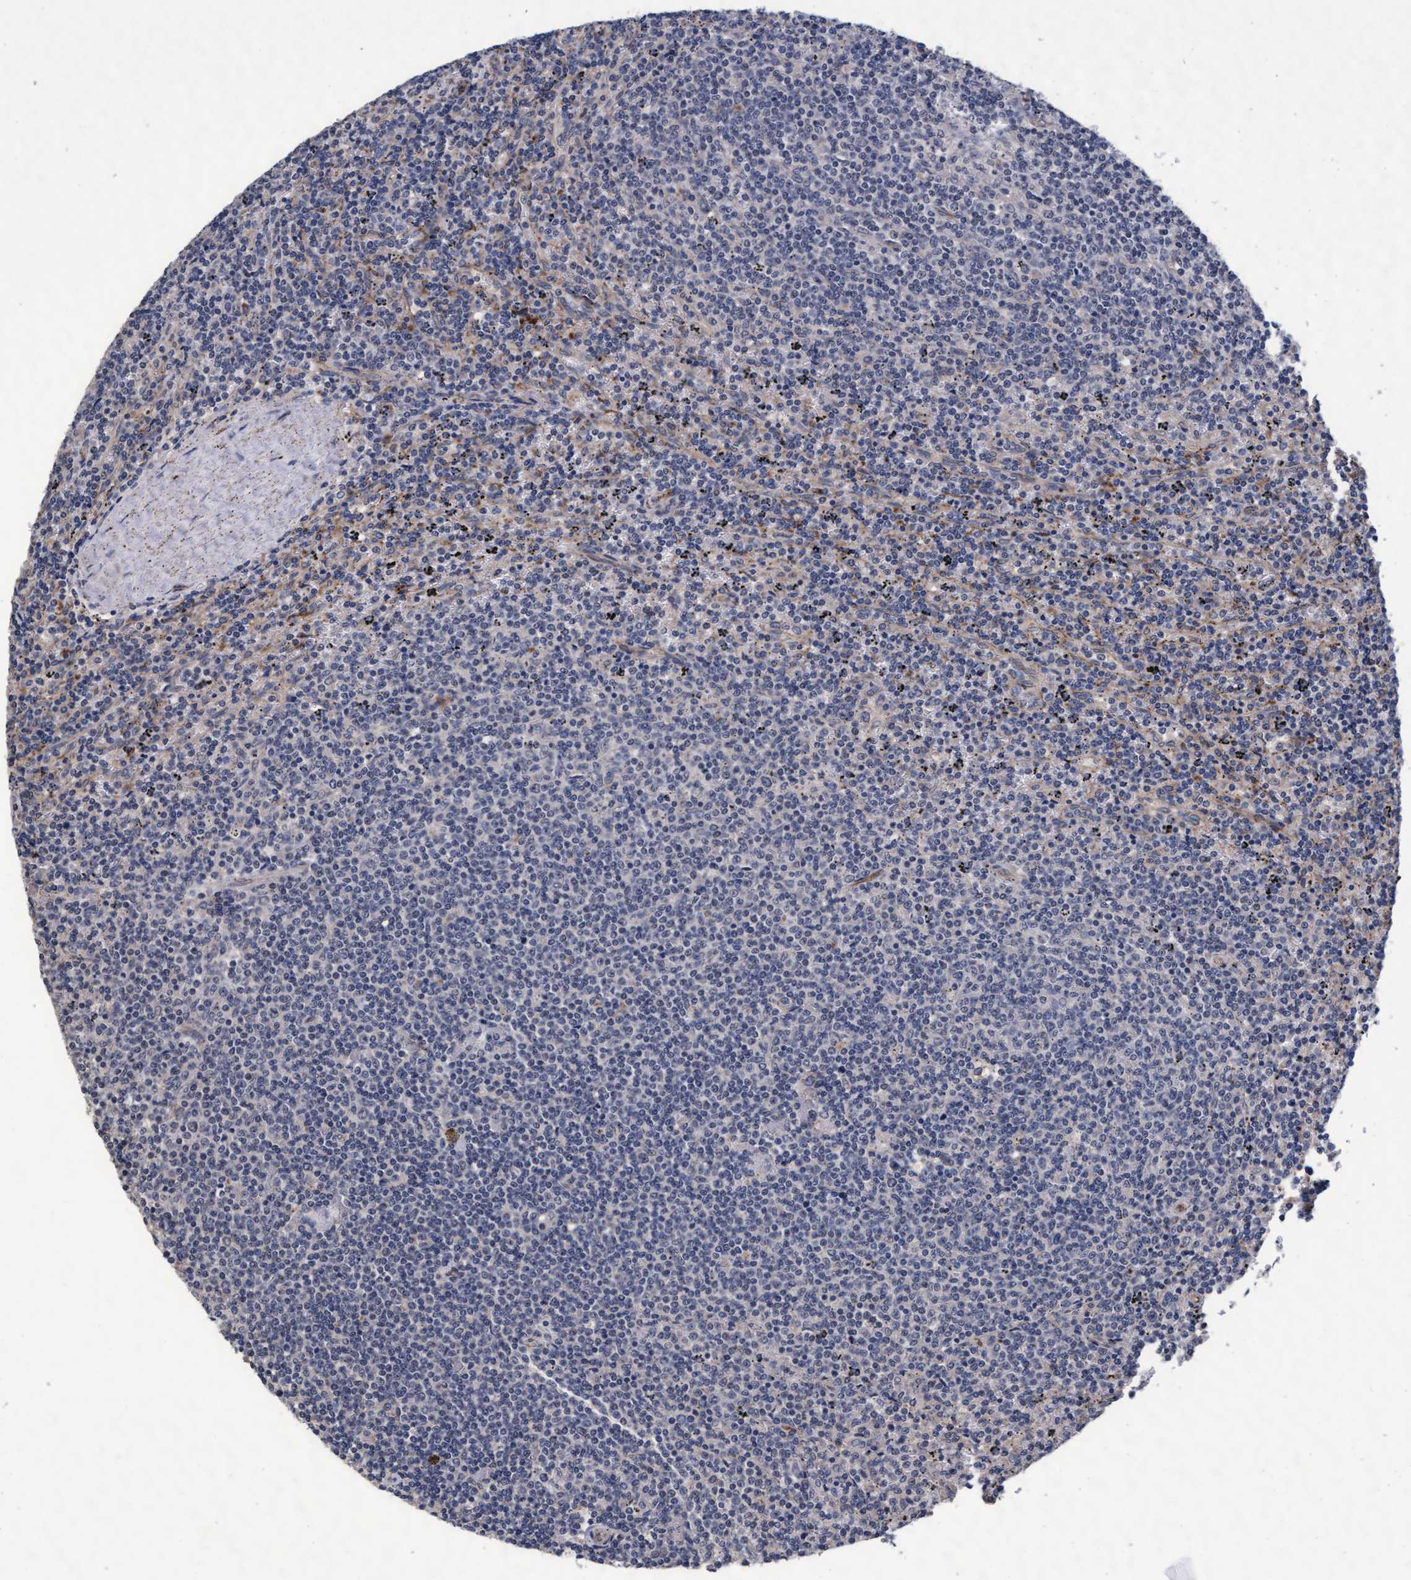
{"staining": {"intensity": "negative", "quantity": "none", "location": "none"}, "tissue": "lymphoma", "cell_type": "Tumor cells", "image_type": "cancer", "snomed": [{"axis": "morphology", "description": "Malignant lymphoma, non-Hodgkin's type, Low grade"}, {"axis": "topography", "description": "Spleen"}], "caption": "Immunohistochemical staining of lymphoma shows no significant staining in tumor cells.", "gene": "CPQ", "patient": {"sex": "female", "age": 50}}